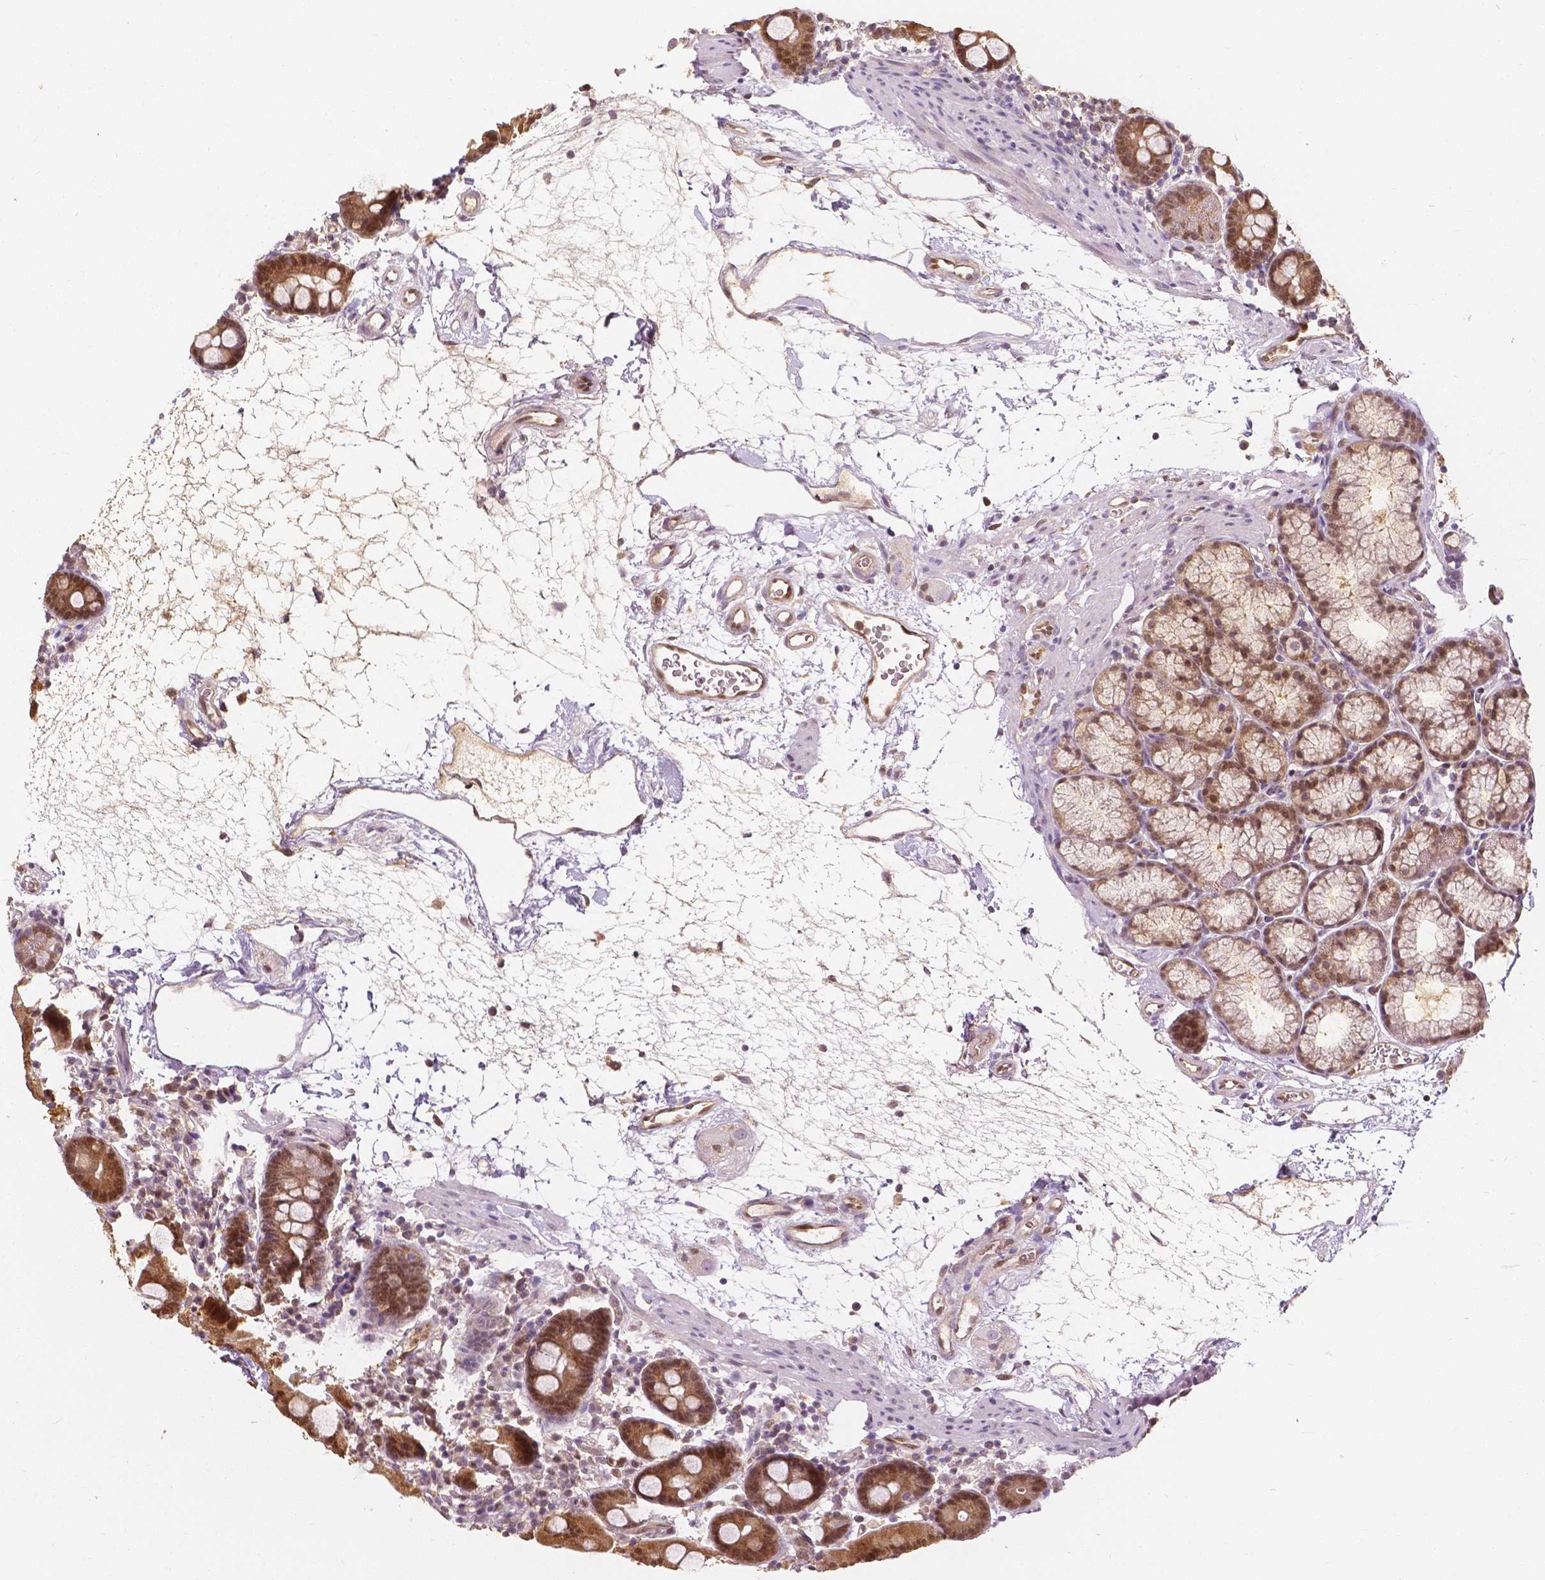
{"staining": {"intensity": "moderate", "quantity": ">75%", "location": "cytoplasmic/membranous,nuclear"}, "tissue": "duodenum", "cell_type": "Glandular cells", "image_type": "normal", "snomed": [{"axis": "morphology", "description": "Normal tissue, NOS"}, {"axis": "topography", "description": "Pancreas"}, {"axis": "topography", "description": "Duodenum"}], "caption": "Duodenum stained for a protein demonstrates moderate cytoplasmic/membranous,nuclear positivity in glandular cells.", "gene": "NAPRT", "patient": {"sex": "male", "age": 59}}